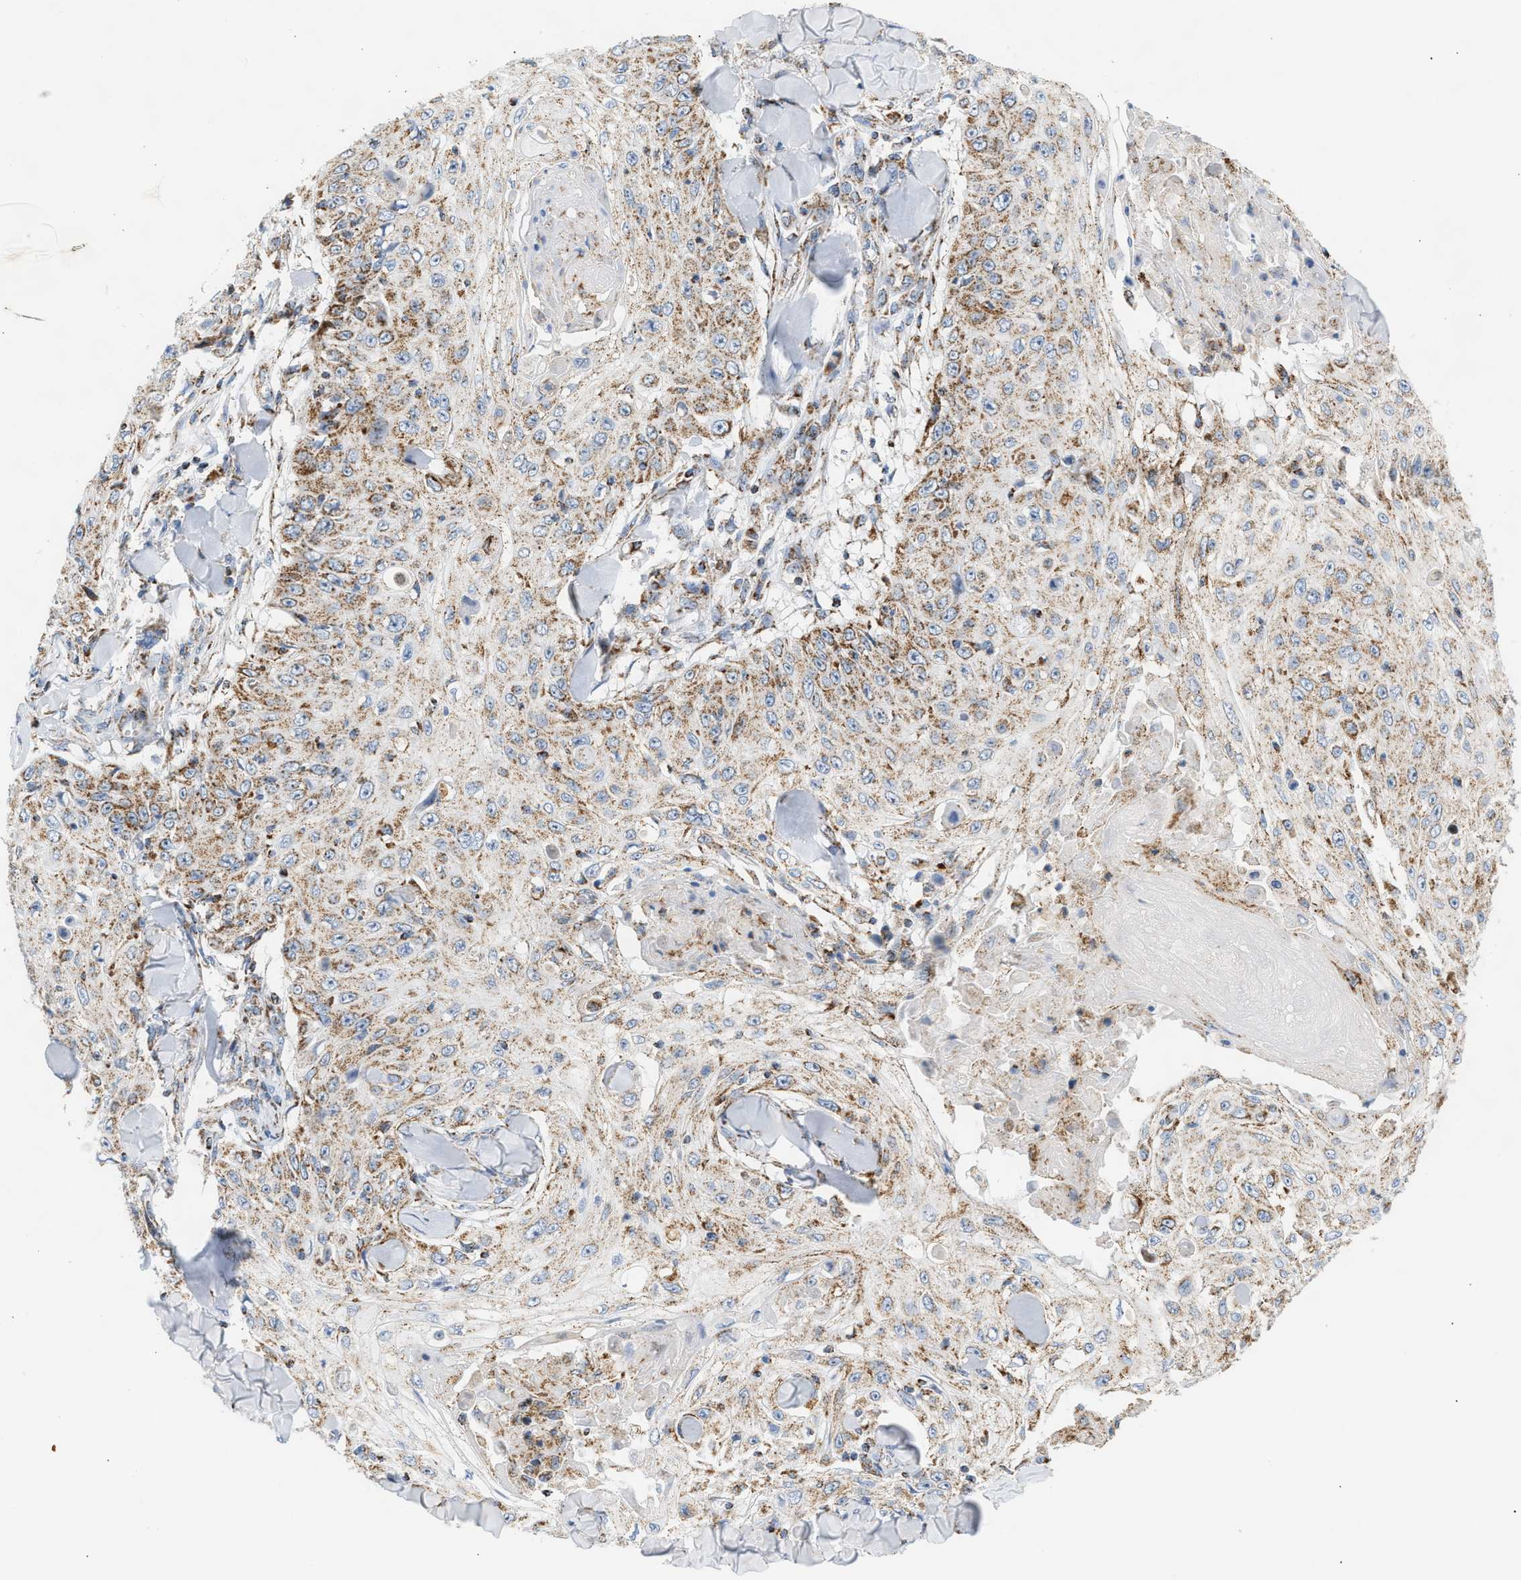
{"staining": {"intensity": "moderate", "quantity": ">75%", "location": "cytoplasmic/membranous"}, "tissue": "skin cancer", "cell_type": "Tumor cells", "image_type": "cancer", "snomed": [{"axis": "morphology", "description": "Squamous cell carcinoma, NOS"}, {"axis": "topography", "description": "Skin"}], "caption": "Moderate cytoplasmic/membranous positivity is seen in about >75% of tumor cells in skin cancer. The staining is performed using DAB (3,3'-diaminobenzidine) brown chromogen to label protein expression. The nuclei are counter-stained blue using hematoxylin.", "gene": "OGDH", "patient": {"sex": "male", "age": 86}}